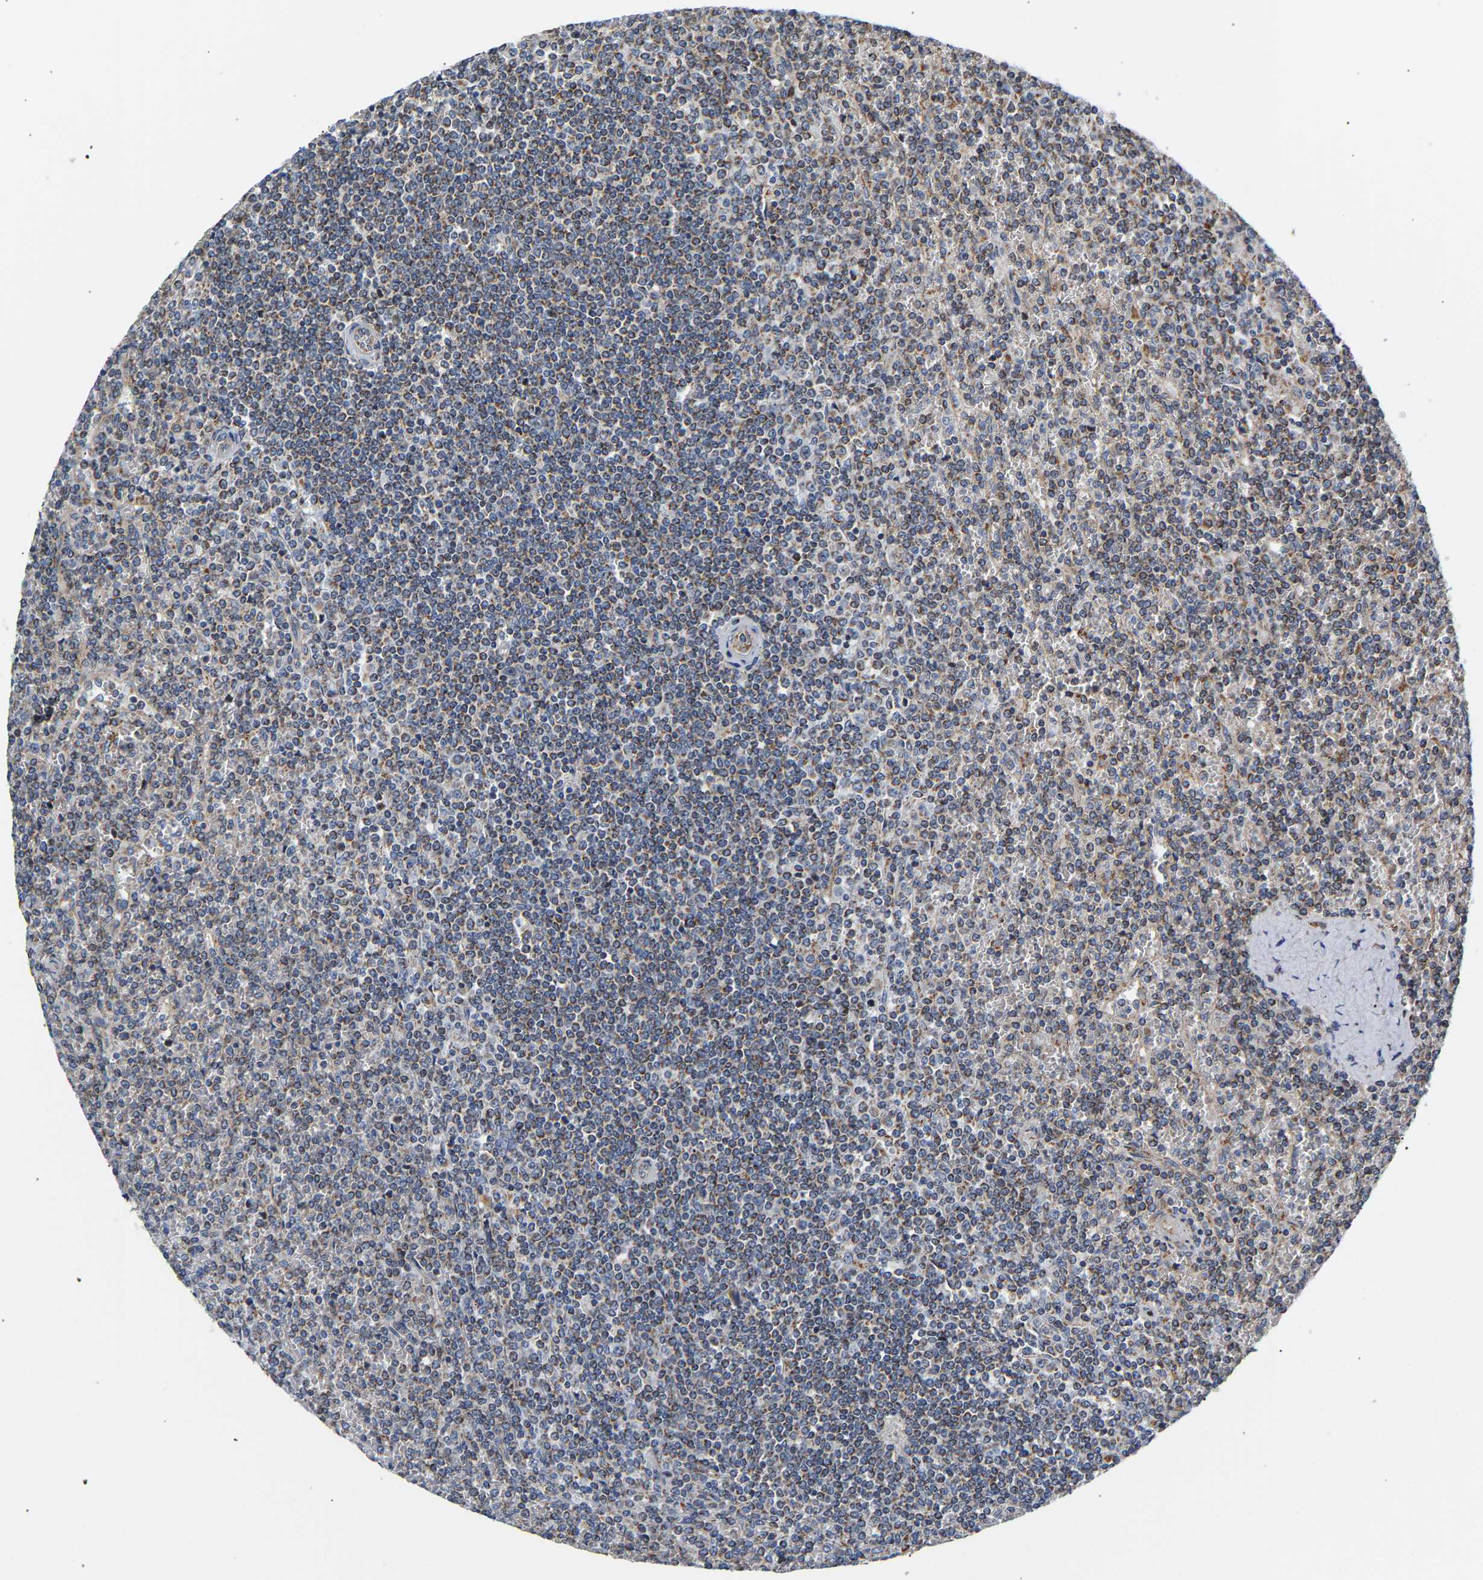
{"staining": {"intensity": "moderate", "quantity": ">75%", "location": "cytoplasmic/membranous"}, "tissue": "lymphoma", "cell_type": "Tumor cells", "image_type": "cancer", "snomed": [{"axis": "morphology", "description": "Malignant lymphoma, non-Hodgkin's type, Low grade"}, {"axis": "topography", "description": "Spleen"}], "caption": "IHC of human lymphoma exhibits medium levels of moderate cytoplasmic/membranous expression in about >75% of tumor cells.", "gene": "TMEM168", "patient": {"sex": "female", "age": 19}}